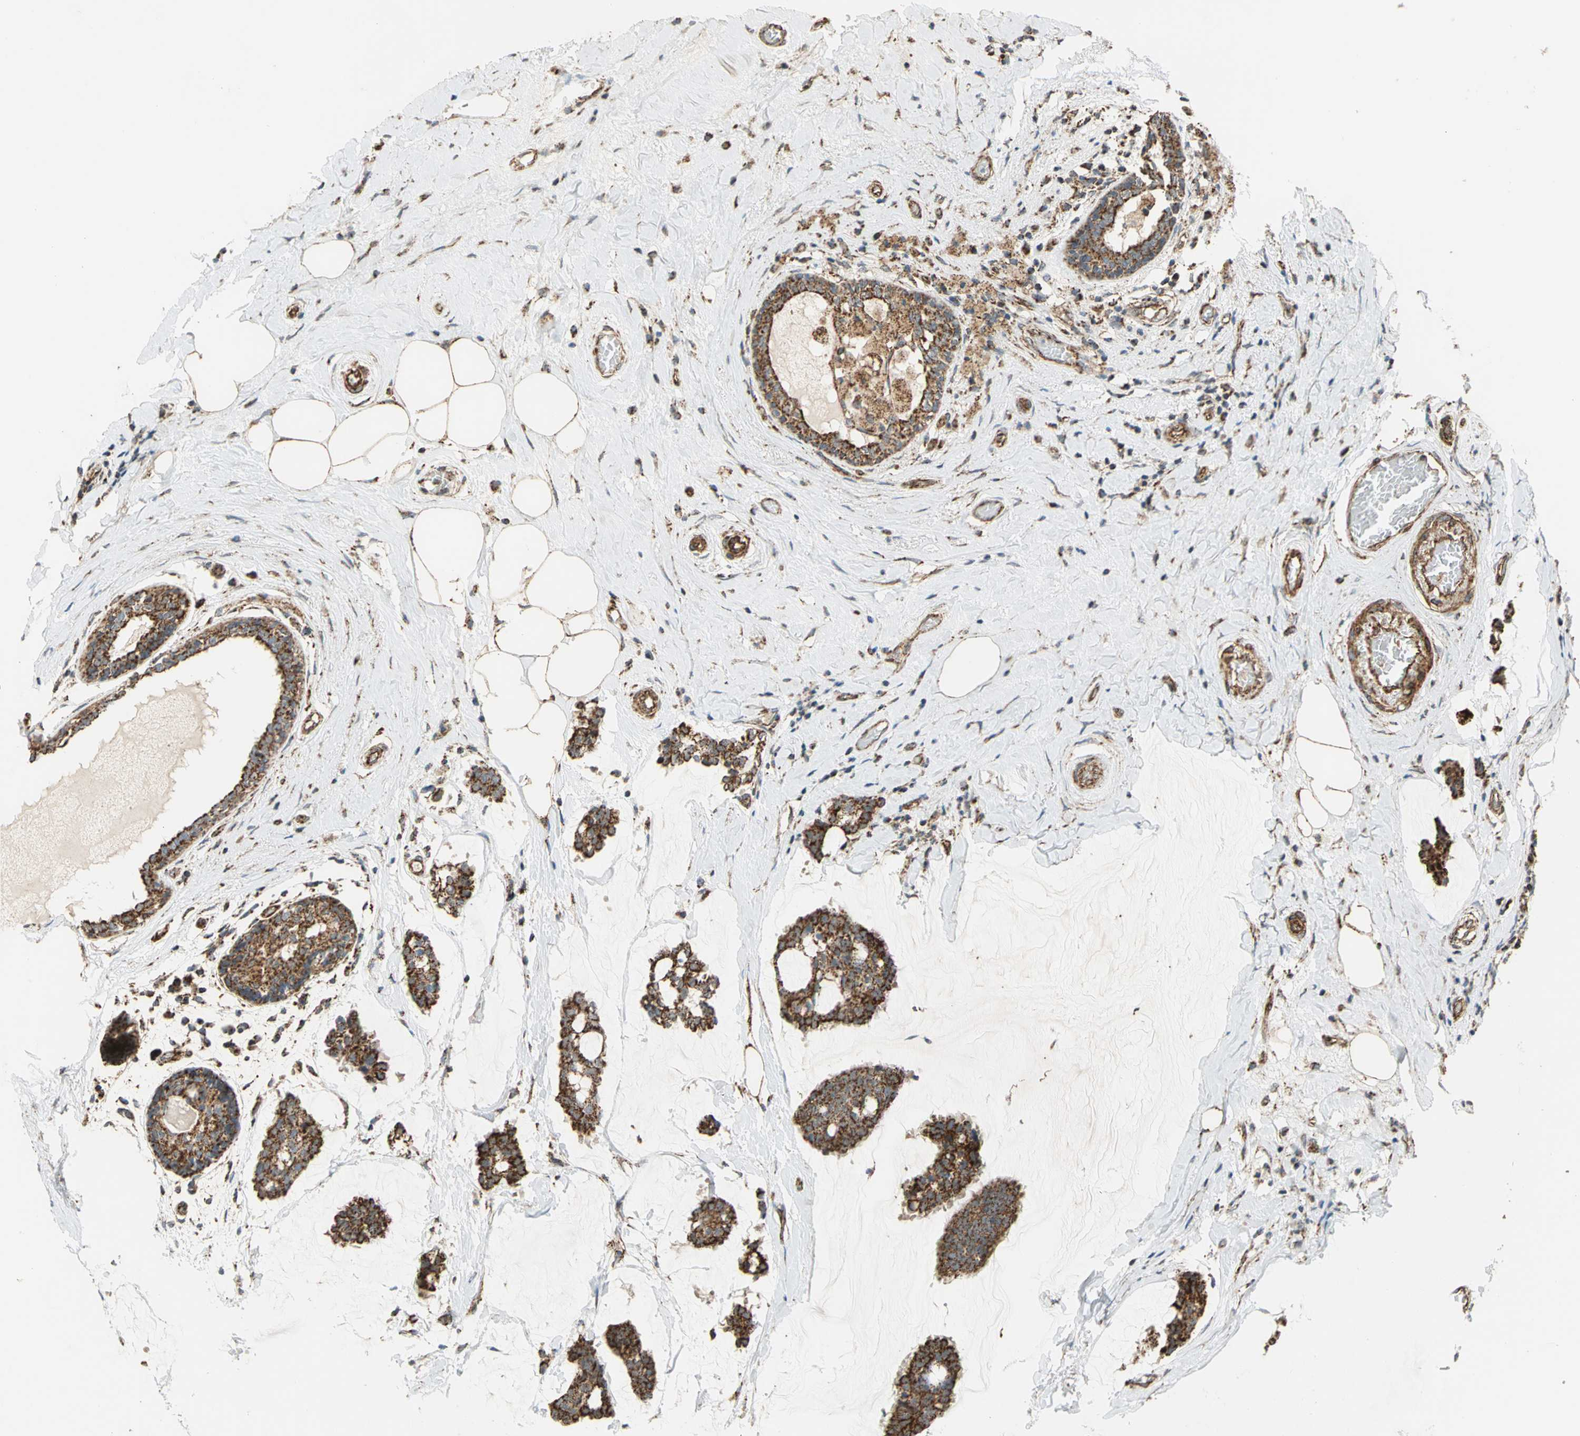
{"staining": {"intensity": "strong", "quantity": ">75%", "location": "cytoplasmic/membranous"}, "tissue": "breast cancer", "cell_type": "Tumor cells", "image_type": "cancer", "snomed": [{"axis": "morphology", "description": "Duct carcinoma"}, {"axis": "topography", "description": "Breast"}], "caption": "Immunohistochemical staining of human breast cancer (infiltrating ductal carcinoma) displays high levels of strong cytoplasmic/membranous positivity in about >75% of tumor cells.", "gene": "MRPS22", "patient": {"sex": "female", "age": 93}}